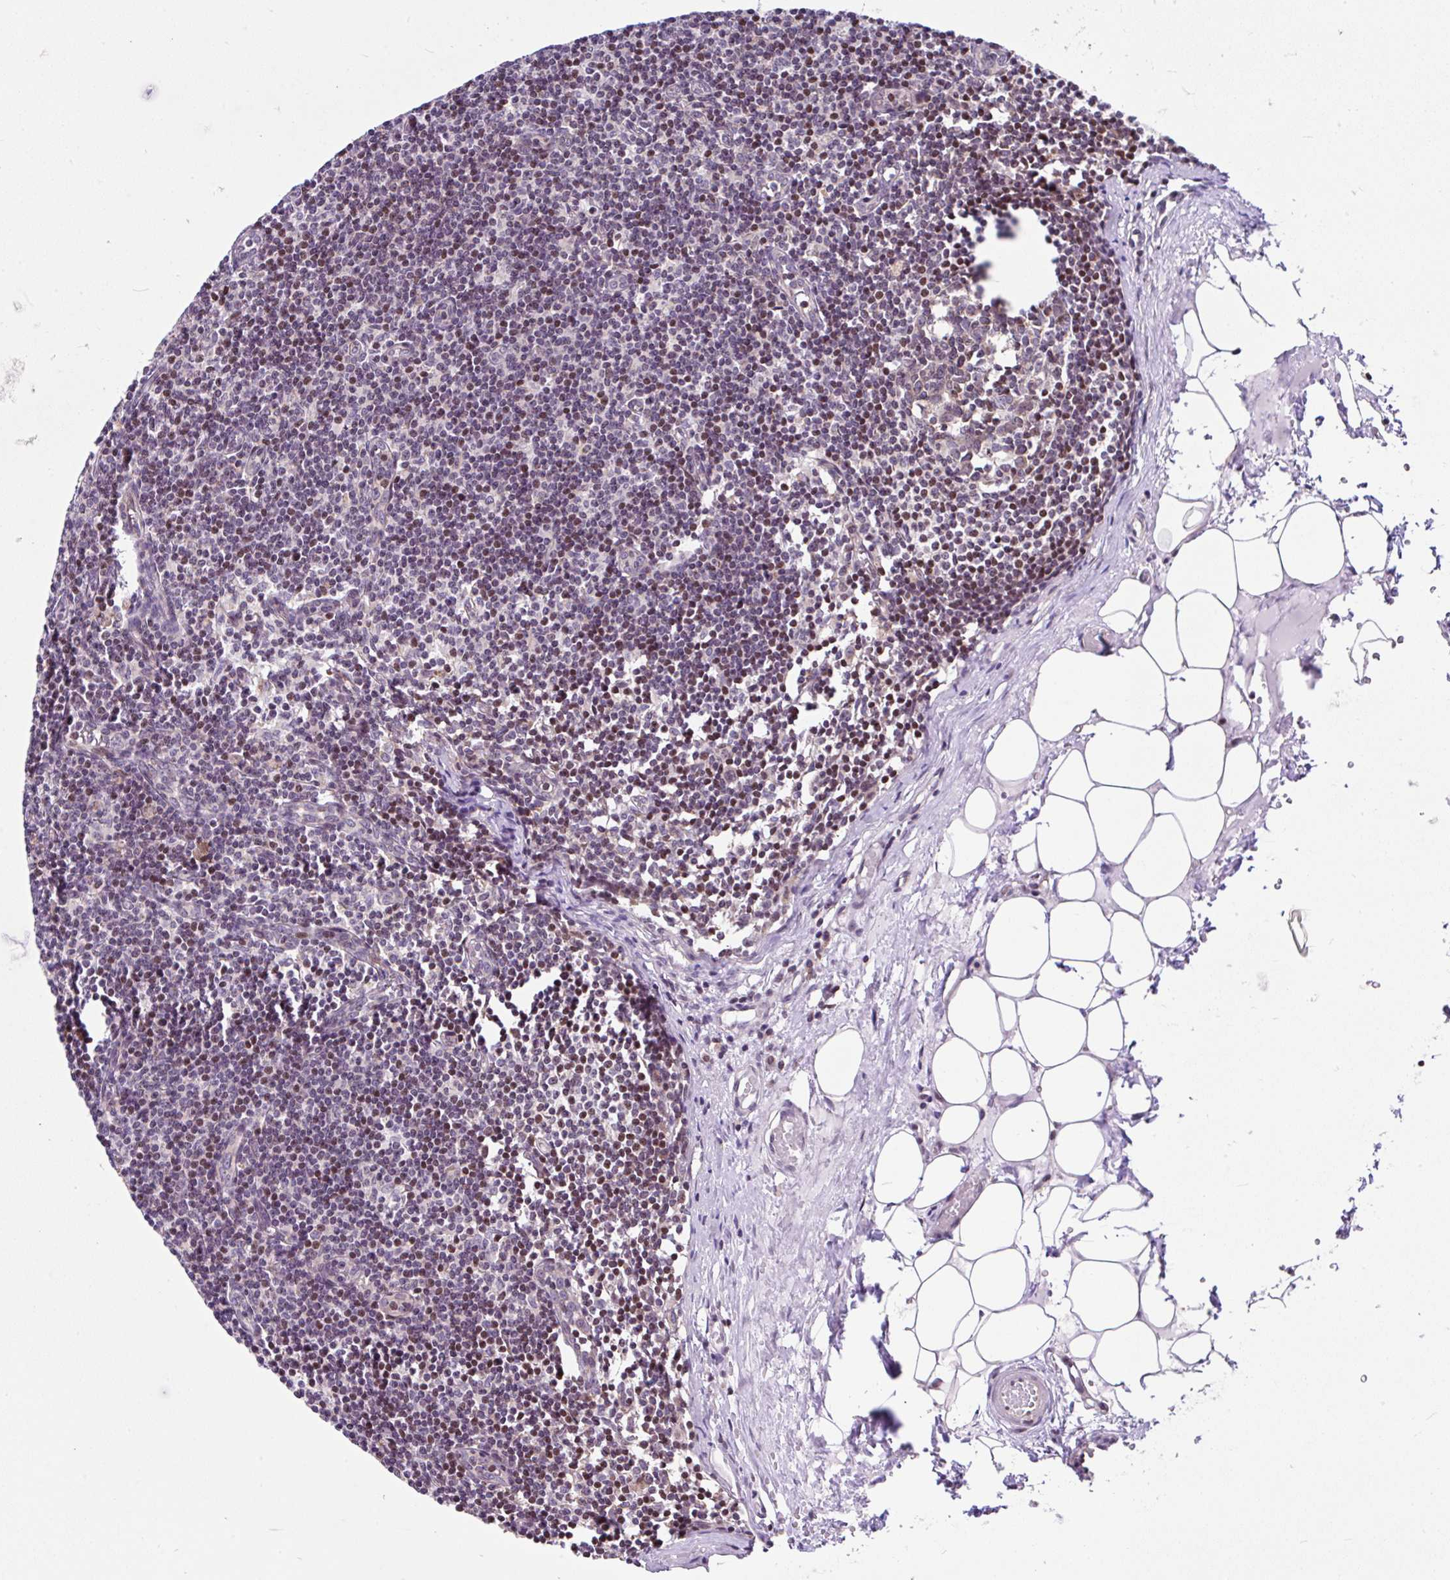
{"staining": {"intensity": "moderate", "quantity": "<25%", "location": "nuclear"}, "tissue": "lymph node", "cell_type": "Germinal center cells", "image_type": "normal", "snomed": [{"axis": "morphology", "description": "Normal tissue, NOS"}, {"axis": "topography", "description": "Lymph node"}], "caption": "Protein staining of normal lymph node demonstrates moderate nuclear expression in about <25% of germinal center cells. The protein of interest is shown in brown color, while the nuclei are stained blue.", "gene": "FIGNL1", "patient": {"sex": "male", "age": 49}}